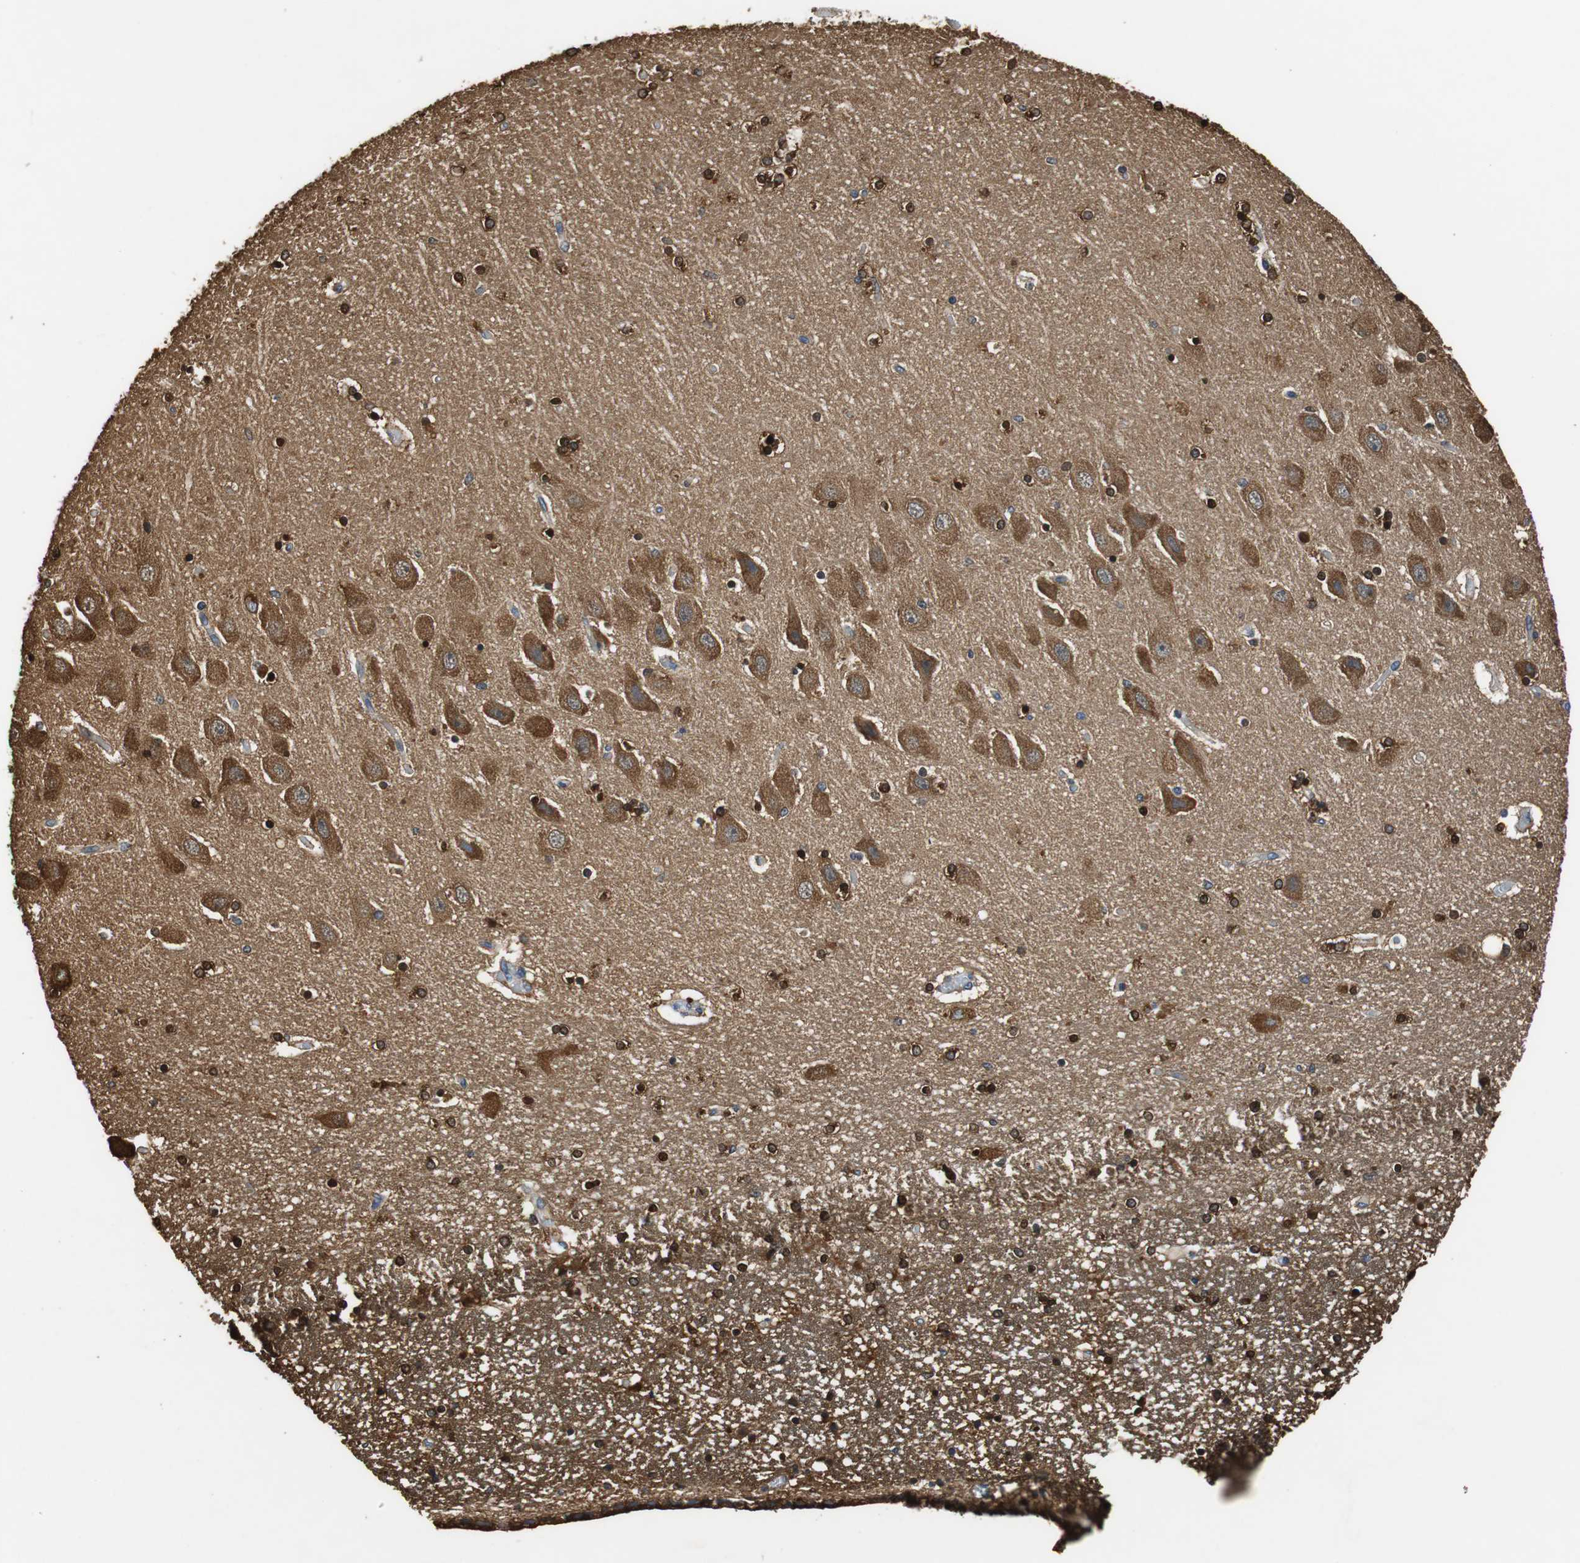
{"staining": {"intensity": "strong", "quantity": ">75%", "location": "cytoplasmic/membranous,nuclear"}, "tissue": "hippocampus", "cell_type": "Glial cells", "image_type": "normal", "snomed": [{"axis": "morphology", "description": "Normal tissue, NOS"}, {"axis": "topography", "description": "Hippocampus"}], "caption": "Immunohistochemistry micrograph of benign hippocampus: hippocampus stained using immunohistochemistry (IHC) reveals high levels of strong protein expression localized specifically in the cytoplasmic/membranous,nuclear of glial cells, appearing as a cytoplasmic/membranous,nuclear brown color.", "gene": "GSTK1", "patient": {"sex": "female", "age": 54}}